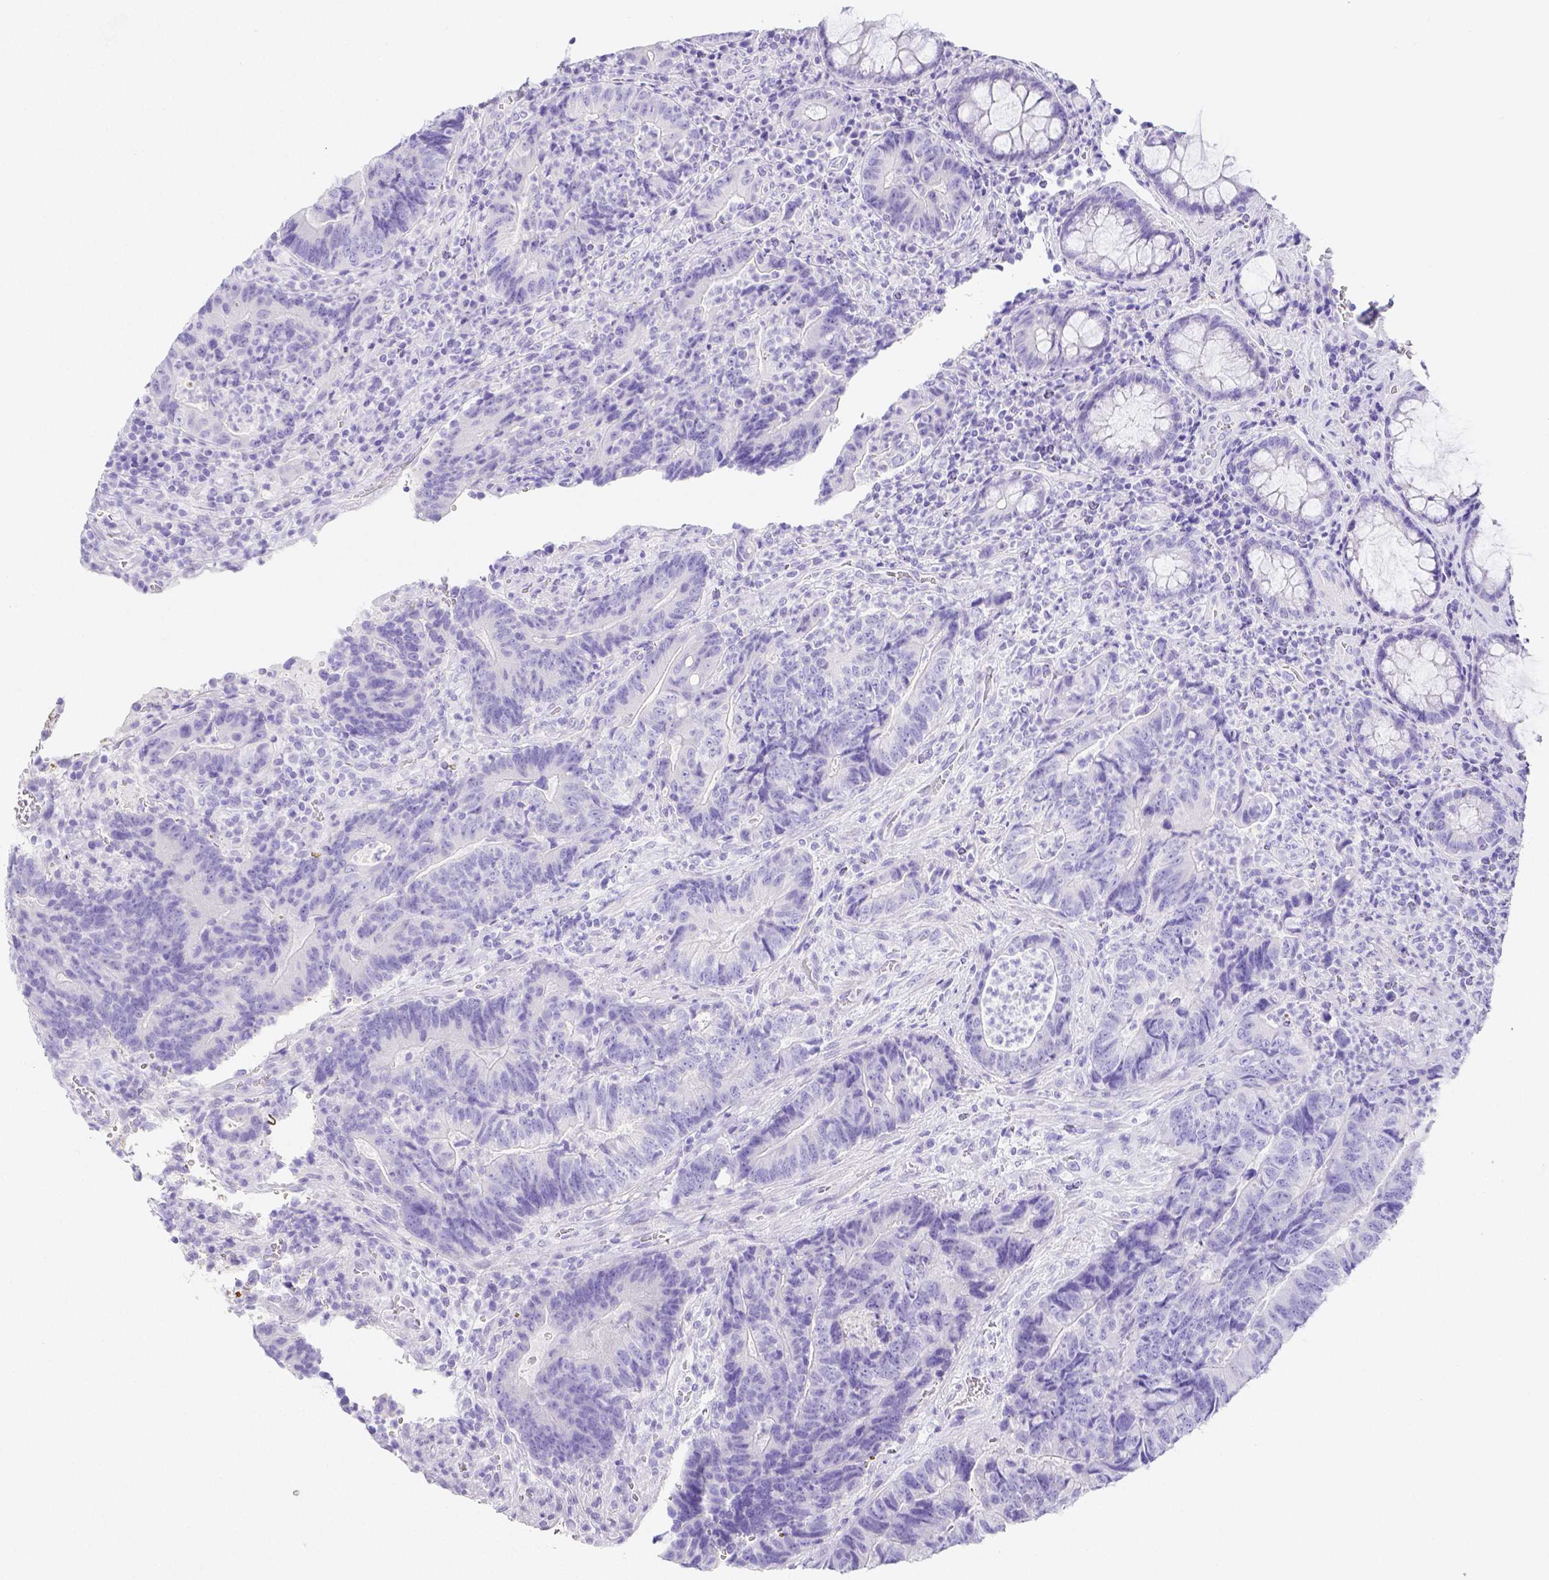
{"staining": {"intensity": "negative", "quantity": "none", "location": "none"}, "tissue": "colorectal cancer", "cell_type": "Tumor cells", "image_type": "cancer", "snomed": [{"axis": "morphology", "description": "Normal tissue, NOS"}, {"axis": "morphology", "description": "Adenocarcinoma, NOS"}, {"axis": "topography", "description": "Colon"}], "caption": "High magnification brightfield microscopy of colorectal adenocarcinoma stained with DAB (brown) and counterstained with hematoxylin (blue): tumor cells show no significant positivity. (Immunohistochemistry, brightfield microscopy, high magnification).", "gene": "ARHGAP36", "patient": {"sex": "female", "age": 48}}